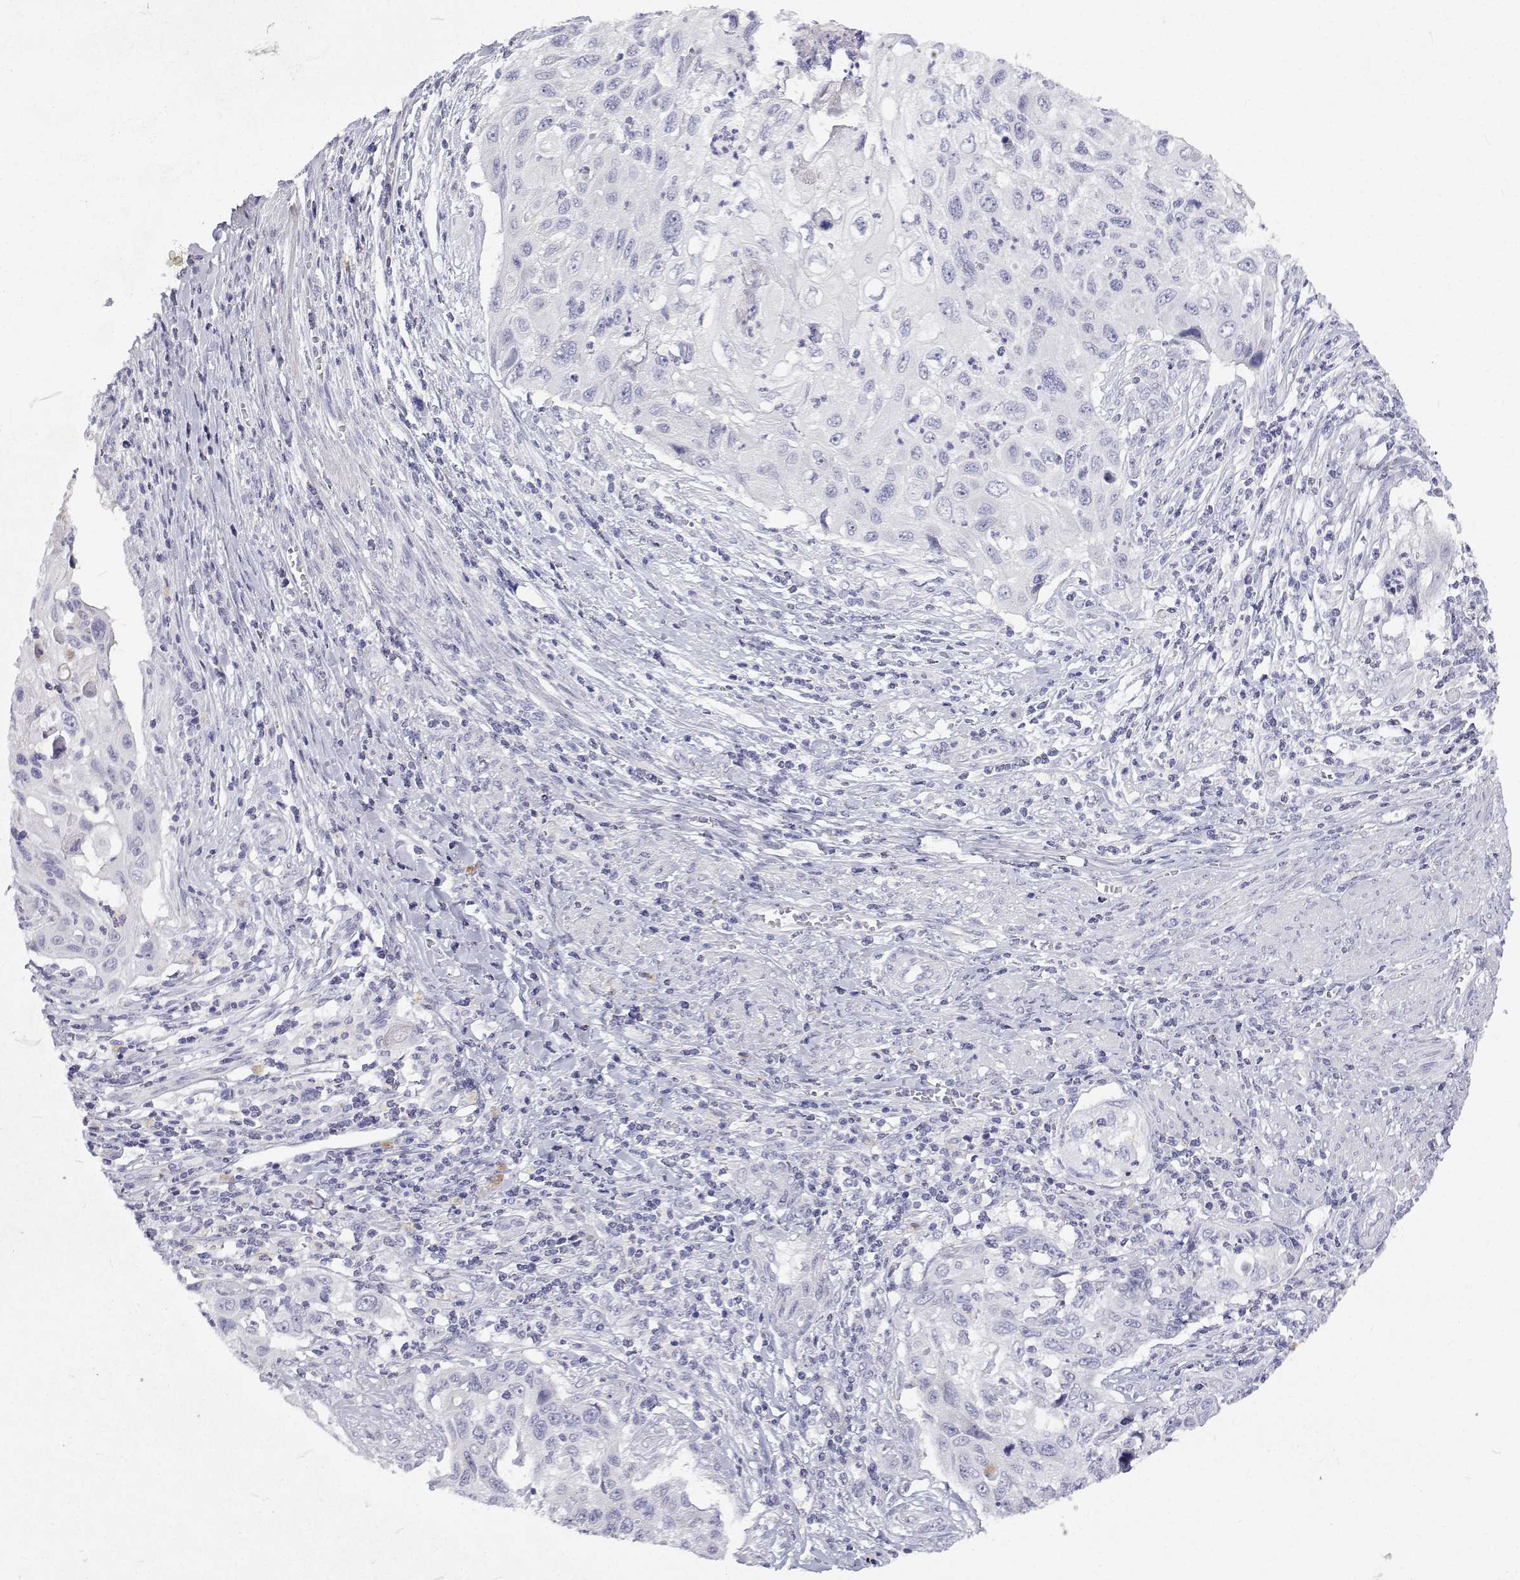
{"staining": {"intensity": "negative", "quantity": "none", "location": "none"}, "tissue": "cervical cancer", "cell_type": "Tumor cells", "image_type": "cancer", "snomed": [{"axis": "morphology", "description": "Squamous cell carcinoma, NOS"}, {"axis": "topography", "description": "Cervix"}], "caption": "Immunohistochemical staining of human squamous cell carcinoma (cervical) reveals no significant positivity in tumor cells. The staining was performed using DAB to visualize the protein expression in brown, while the nuclei were stained in blue with hematoxylin (Magnification: 20x).", "gene": "NCR2", "patient": {"sex": "female", "age": 70}}